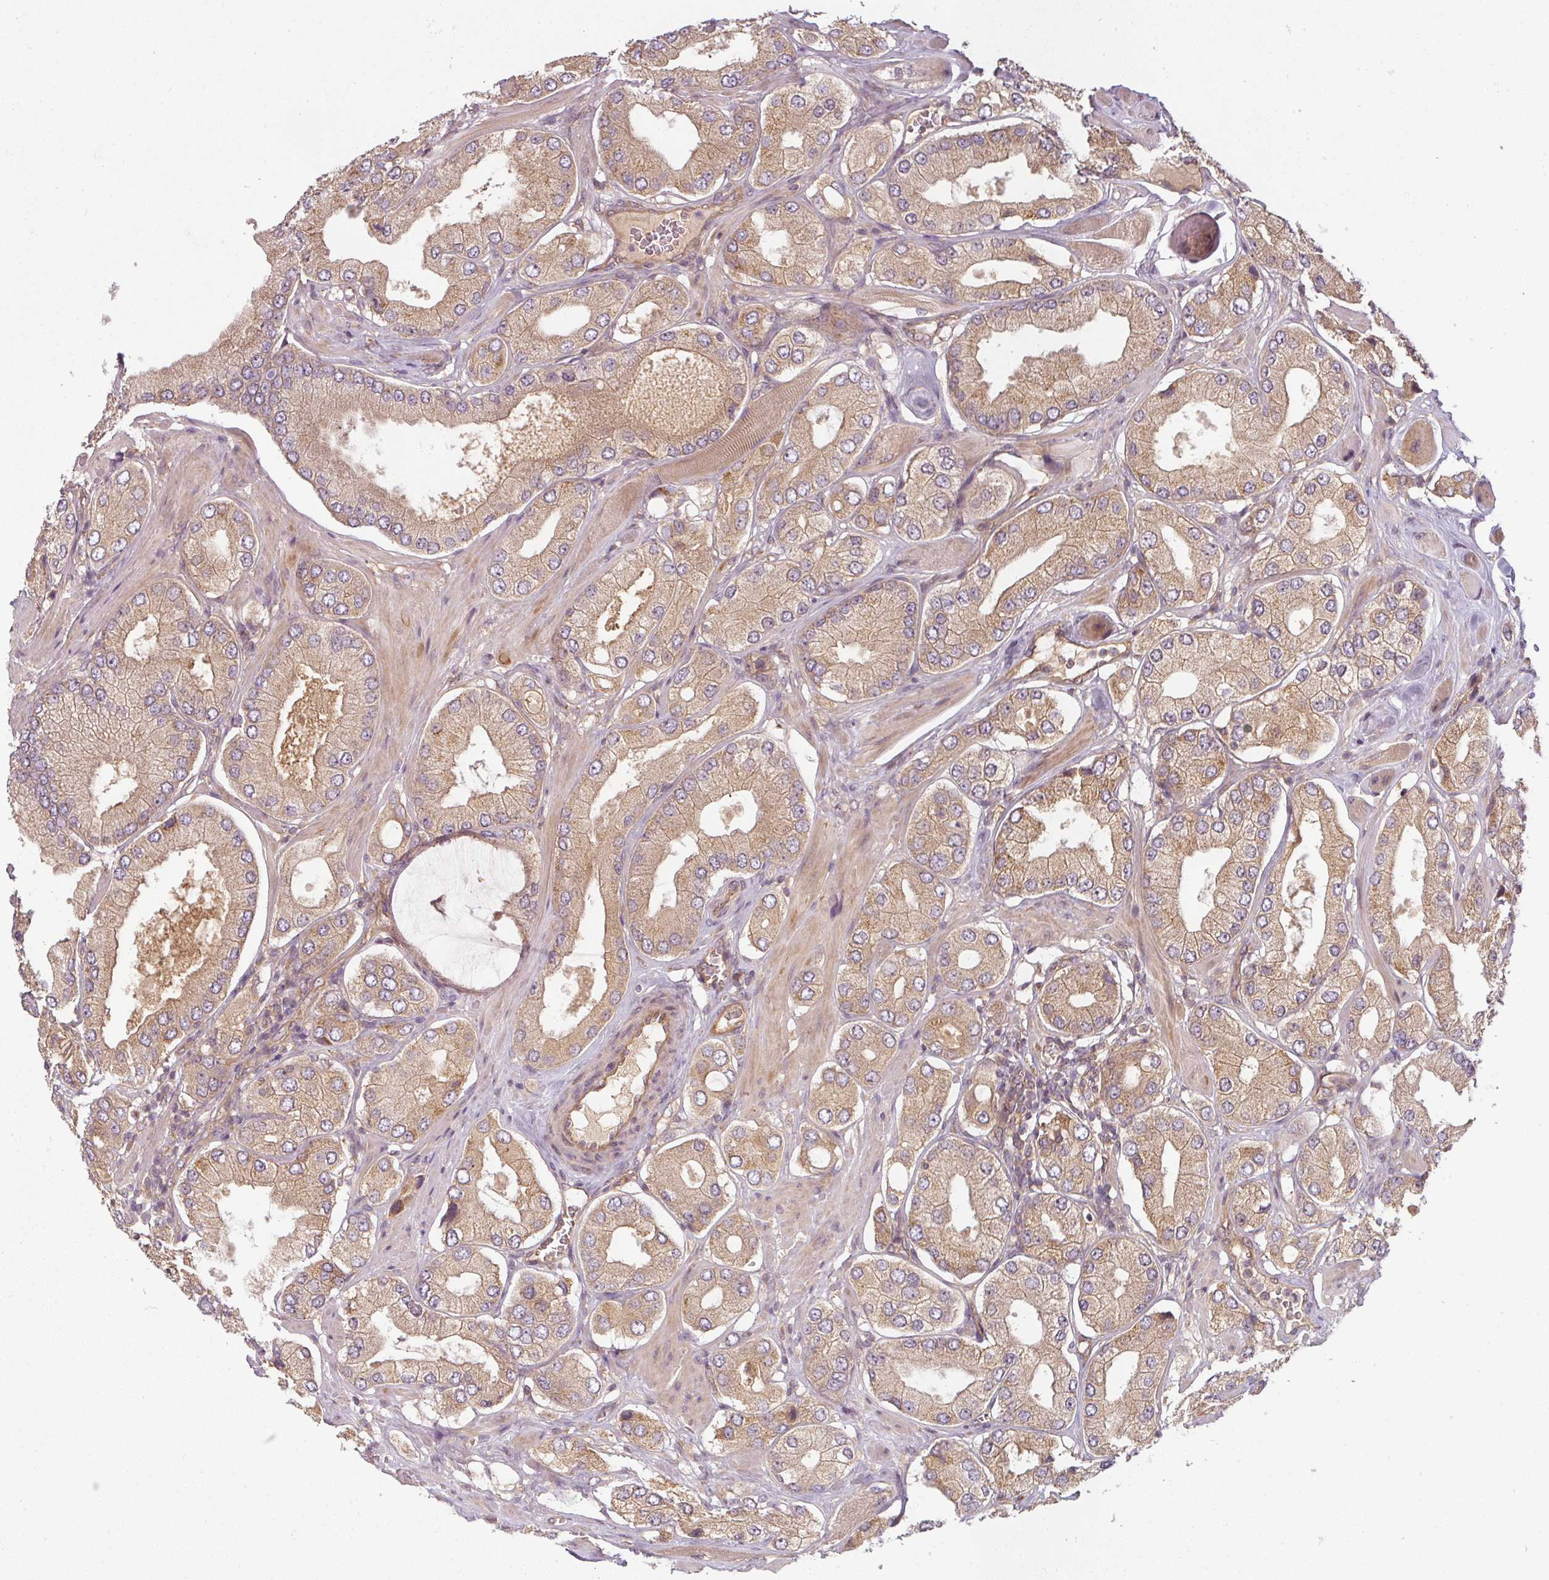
{"staining": {"intensity": "moderate", "quantity": ">75%", "location": "cytoplasmic/membranous"}, "tissue": "prostate cancer", "cell_type": "Tumor cells", "image_type": "cancer", "snomed": [{"axis": "morphology", "description": "Adenocarcinoma, Low grade"}, {"axis": "topography", "description": "Prostate"}], "caption": "Prostate cancer (low-grade adenocarcinoma) was stained to show a protein in brown. There is medium levels of moderate cytoplasmic/membranous staining in about >75% of tumor cells. (Brightfield microscopy of DAB IHC at high magnification).", "gene": "RNF31", "patient": {"sex": "male", "age": 42}}